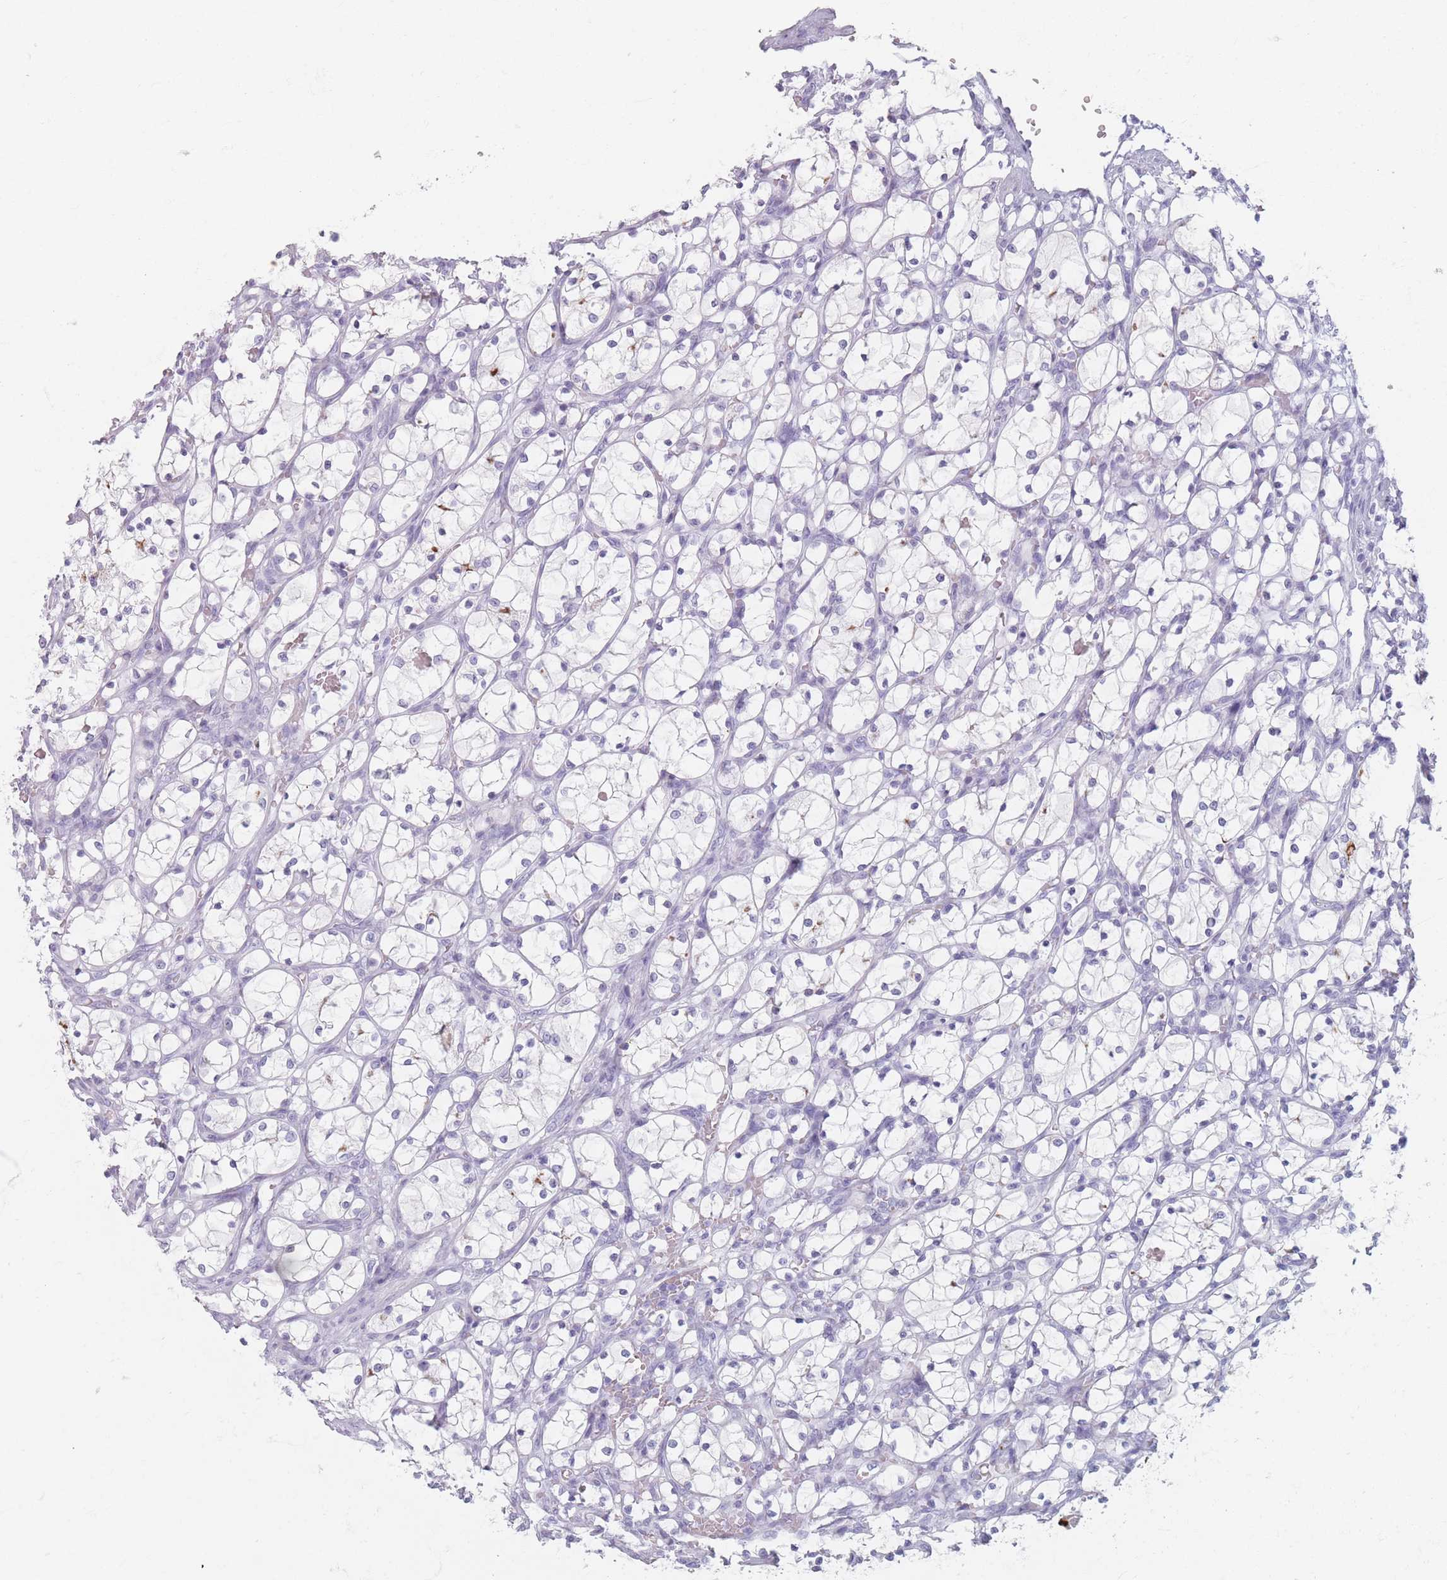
{"staining": {"intensity": "negative", "quantity": "none", "location": "none"}, "tissue": "renal cancer", "cell_type": "Tumor cells", "image_type": "cancer", "snomed": [{"axis": "morphology", "description": "Adenocarcinoma, NOS"}, {"axis": "topography", "description": "Kidney"}], "caption": "There is no significant staining in tumor cells of renal cancer (adenocarcinoma).", "gene": "PIGM", "patient": {"sex": "female", "age": 69}}